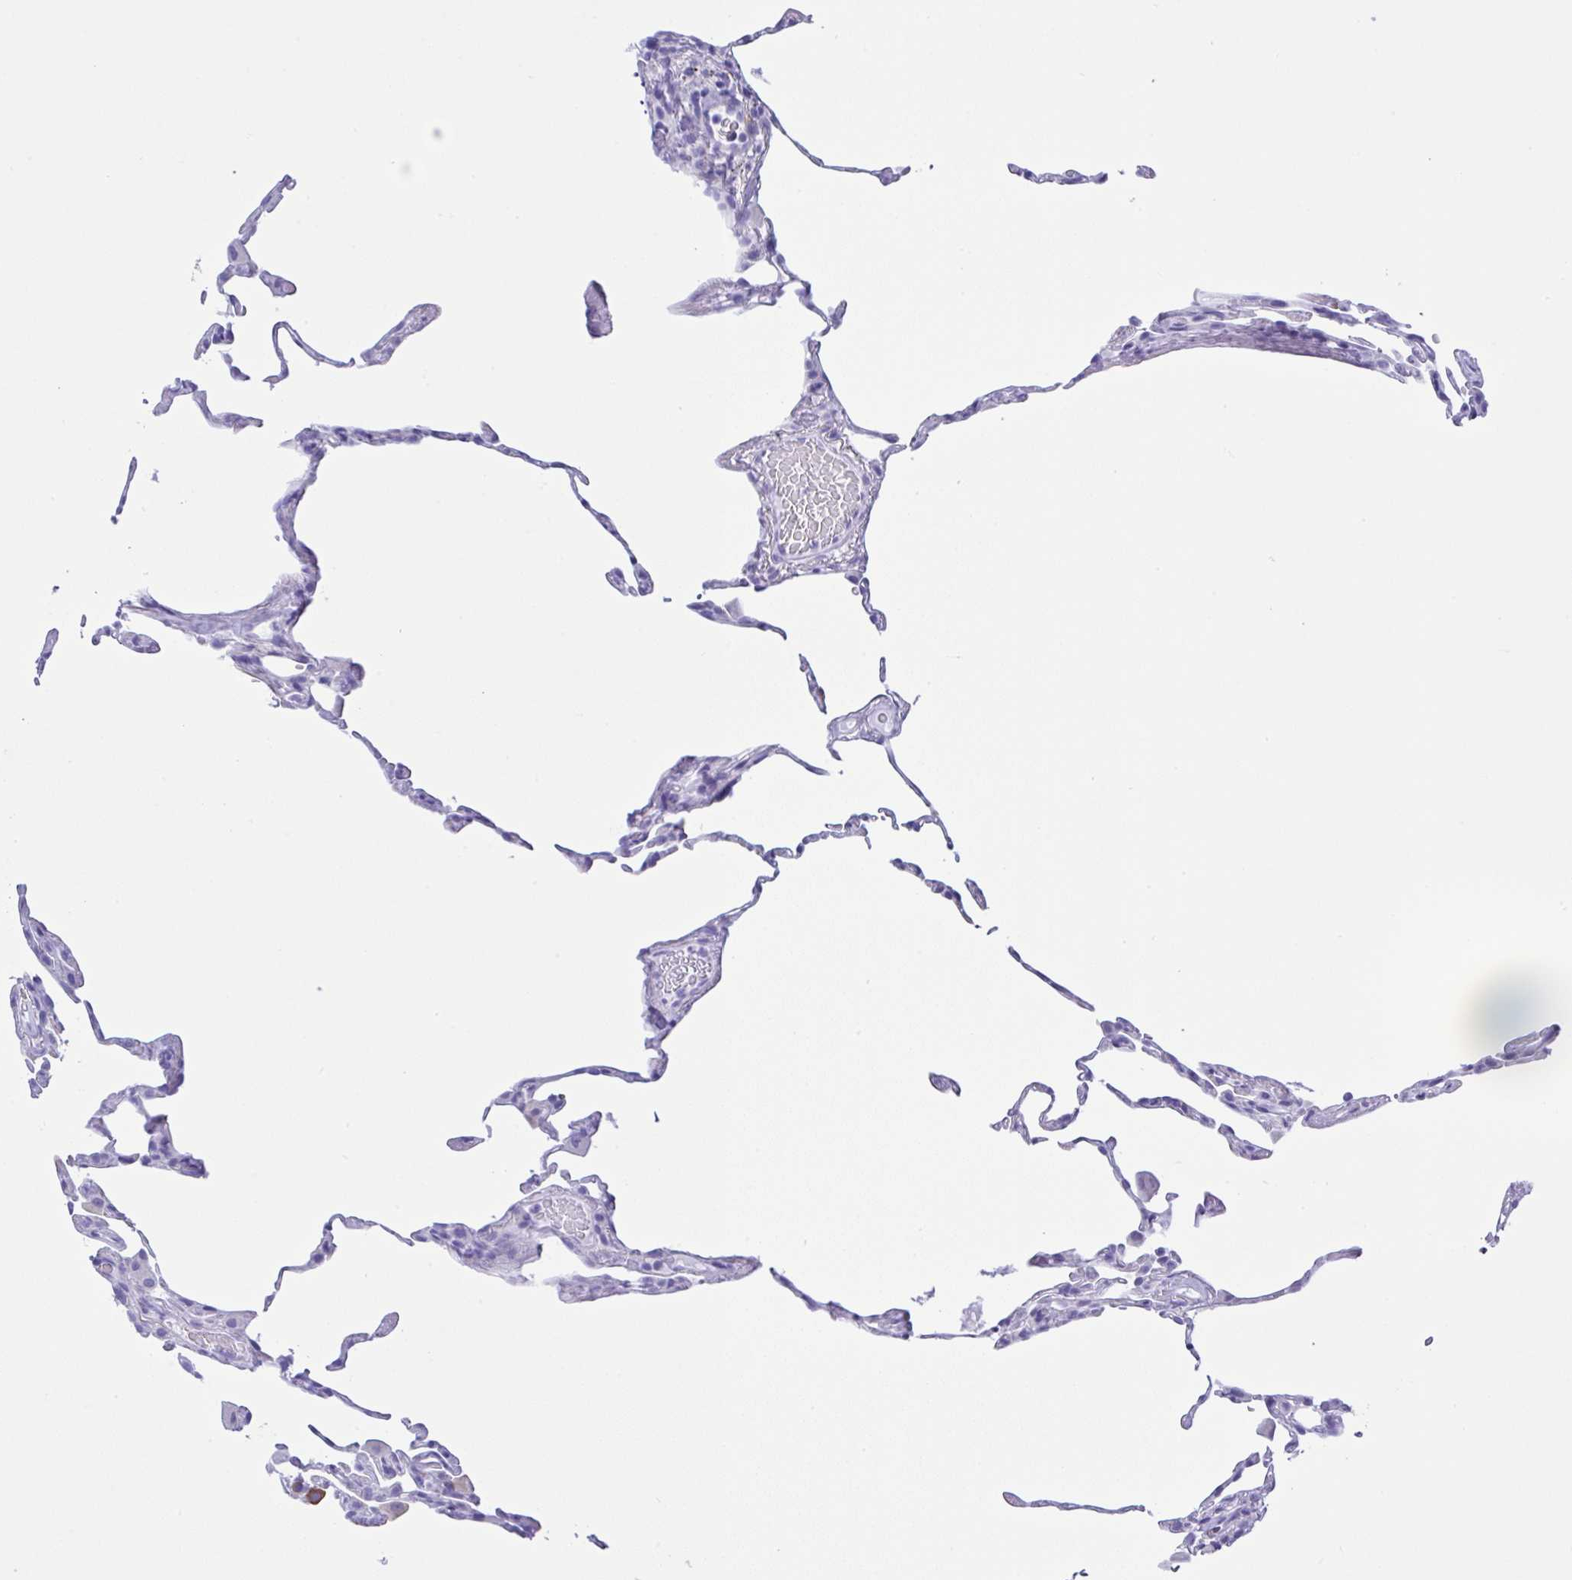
{"staining": {"intensity": "negative", "quantity": "none", "location": "none"}, "tissue": "lung", "cell_type": "Alveolar cells", "image_type": "normal", "snomed": [{"axis": "morphology", "description": "Normal tissue, NOS"}, {"axis": "topography", "description": "Lung"}], "caption": "Immunohistochemical staining of unremarkable lung displays no significant expression in alveolar cells. (DAB (3,3'-diaminobenzidine) immunohistochemistry with hematoxylin counter stain).", "gene": "RRM2", "patient": {"sex": "female", "age": 57}}